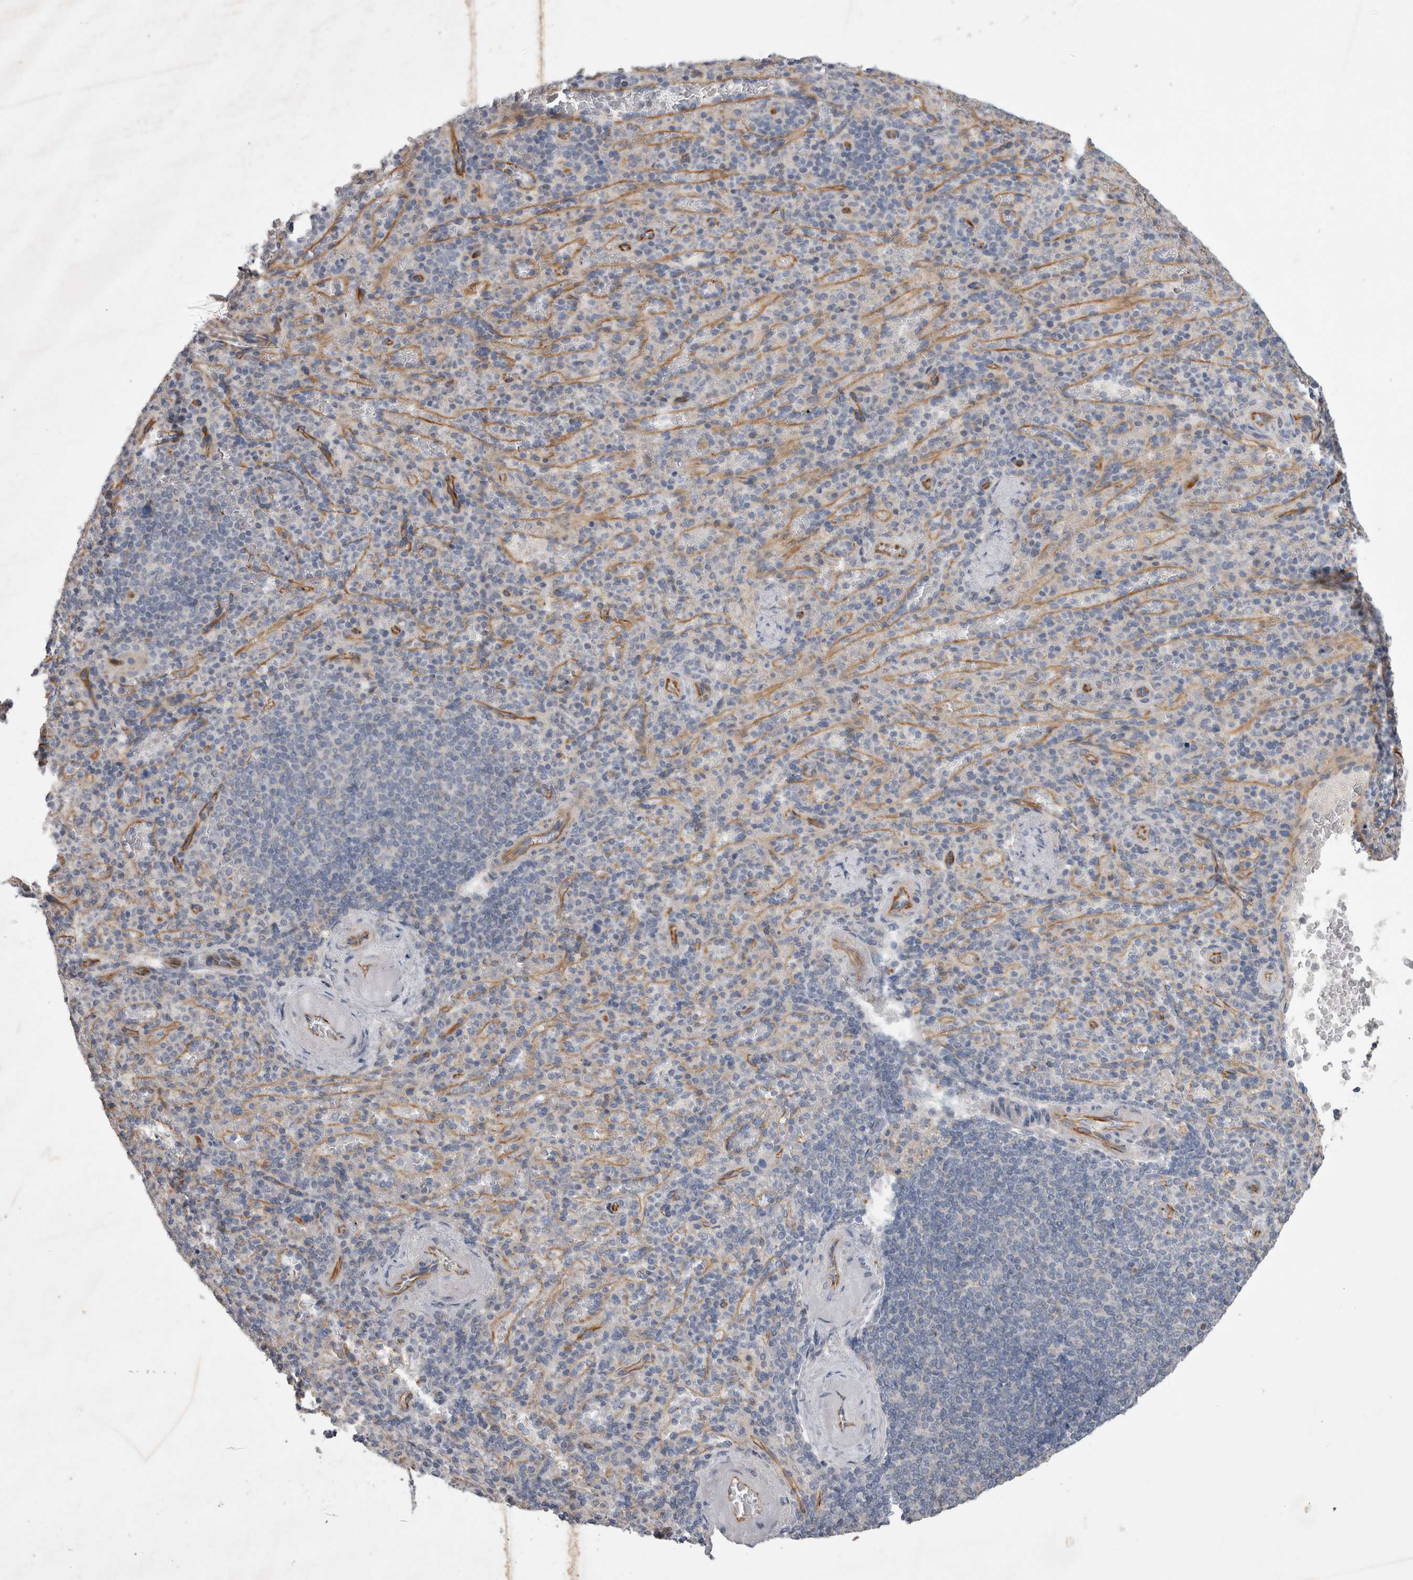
{"staining": {"intensity": "negative", "quantity": "none", "location": "none"}, "tissue": "spleen", "cell_type": "Cells in red pulp", "image_type": "normal", "snomed": [{"axis": "morphology", "description": "Normal tissue, NOS"}, {"axis": "topography", "description": "Spleen"}], "caption": "Immunohistochemistry of benign human spleen displays no expression in cells in red pulp.", "gene": "STRADB", "patient": {"sex": "female", "age": 74}}